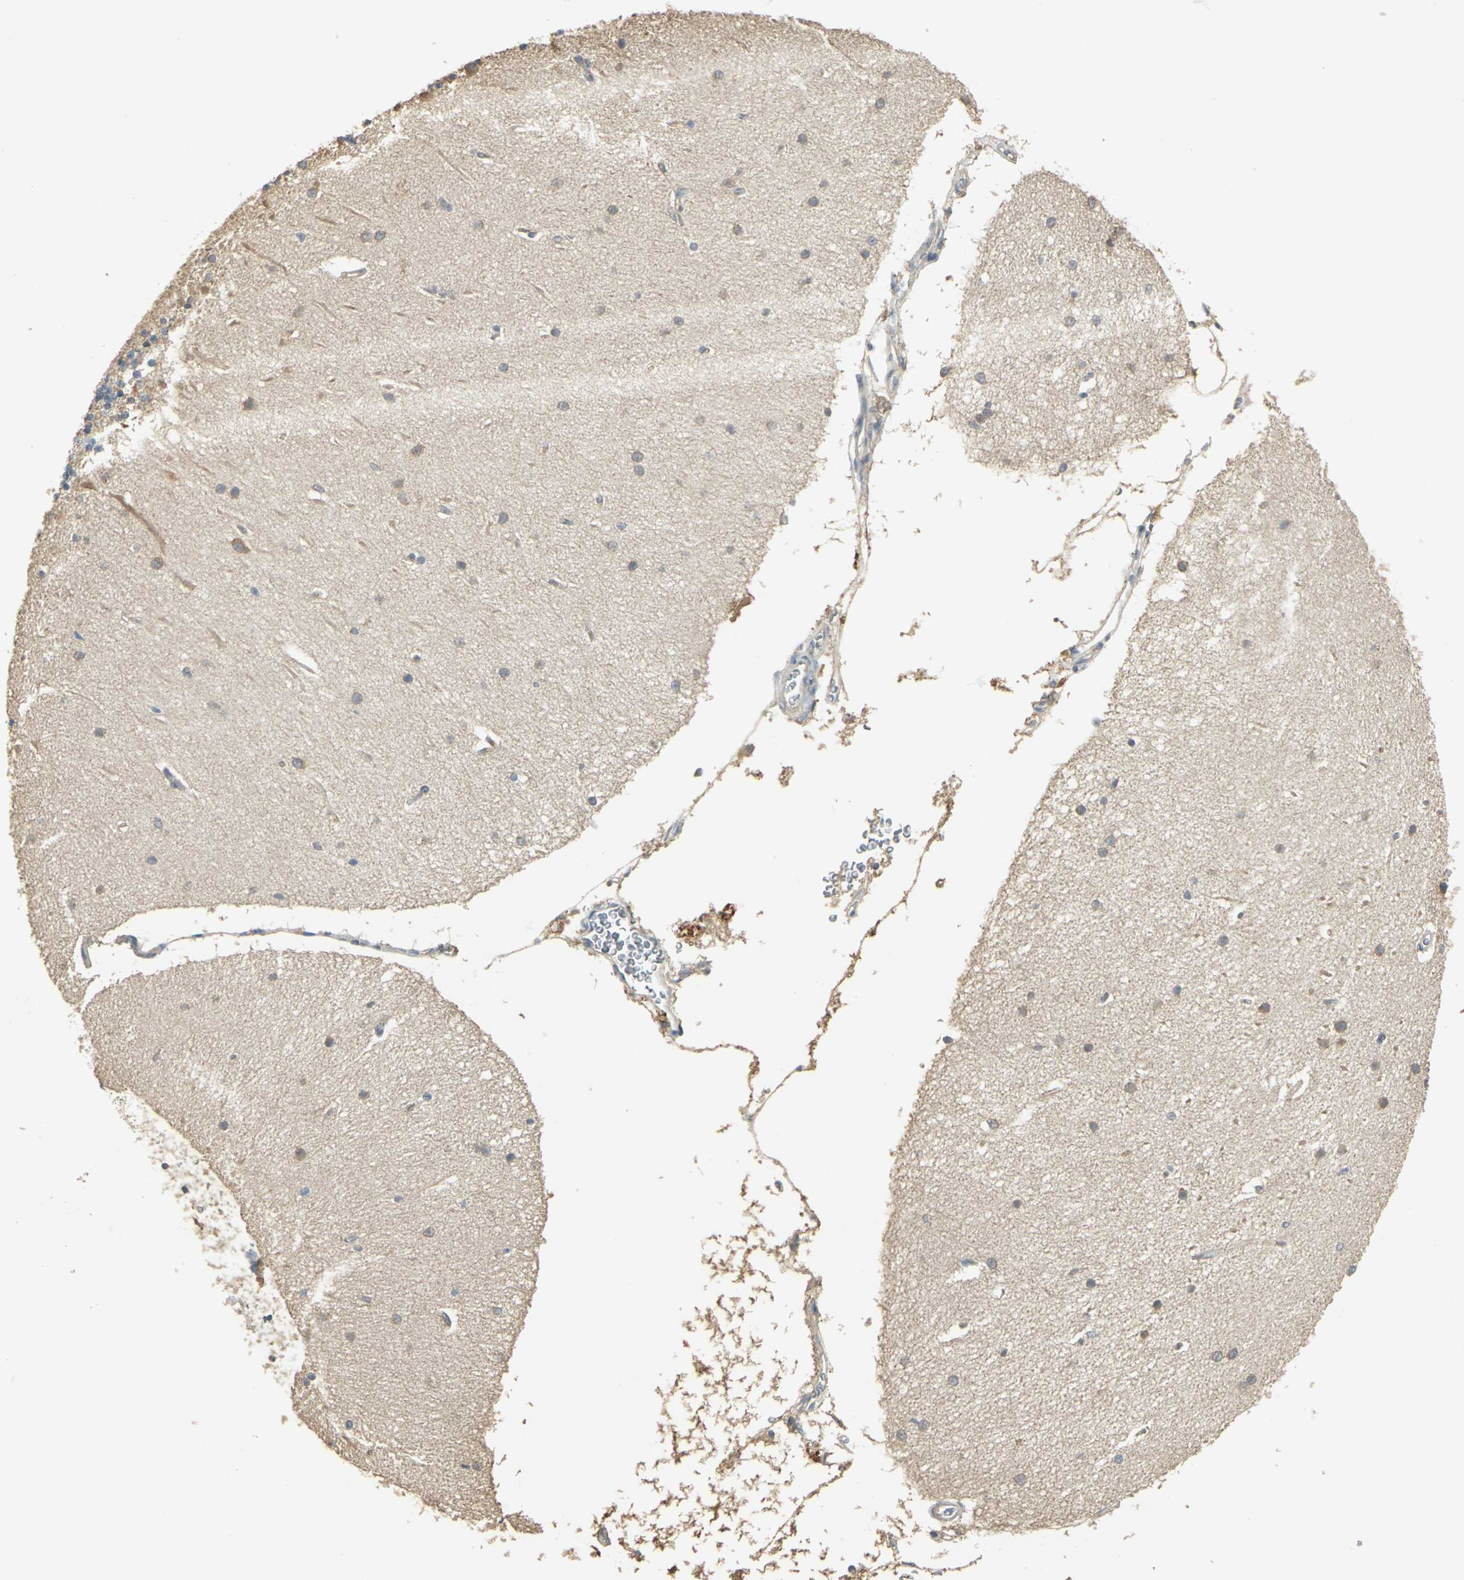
{"staining": {"intensity": "moderate", "quantity": ">75%", "location": "cytoplasmic/membranous"}, "tissue": "cerebellum", "cell_type": "Cells in molecular layer", "image_type": "normal", "snomed": [{"axis": "morphology", "description": "Normal tissue, NOS"}, {"axis": "topography", "description": "Cerebellum"}], "caption": "Cells in molecular layer show medium levels of moderate cytoplasmic/membranous staining in about >75% of cells in normal human cerebellum.", "gene": "SHC2", "patient": {"sex": "female", "age": 54}}